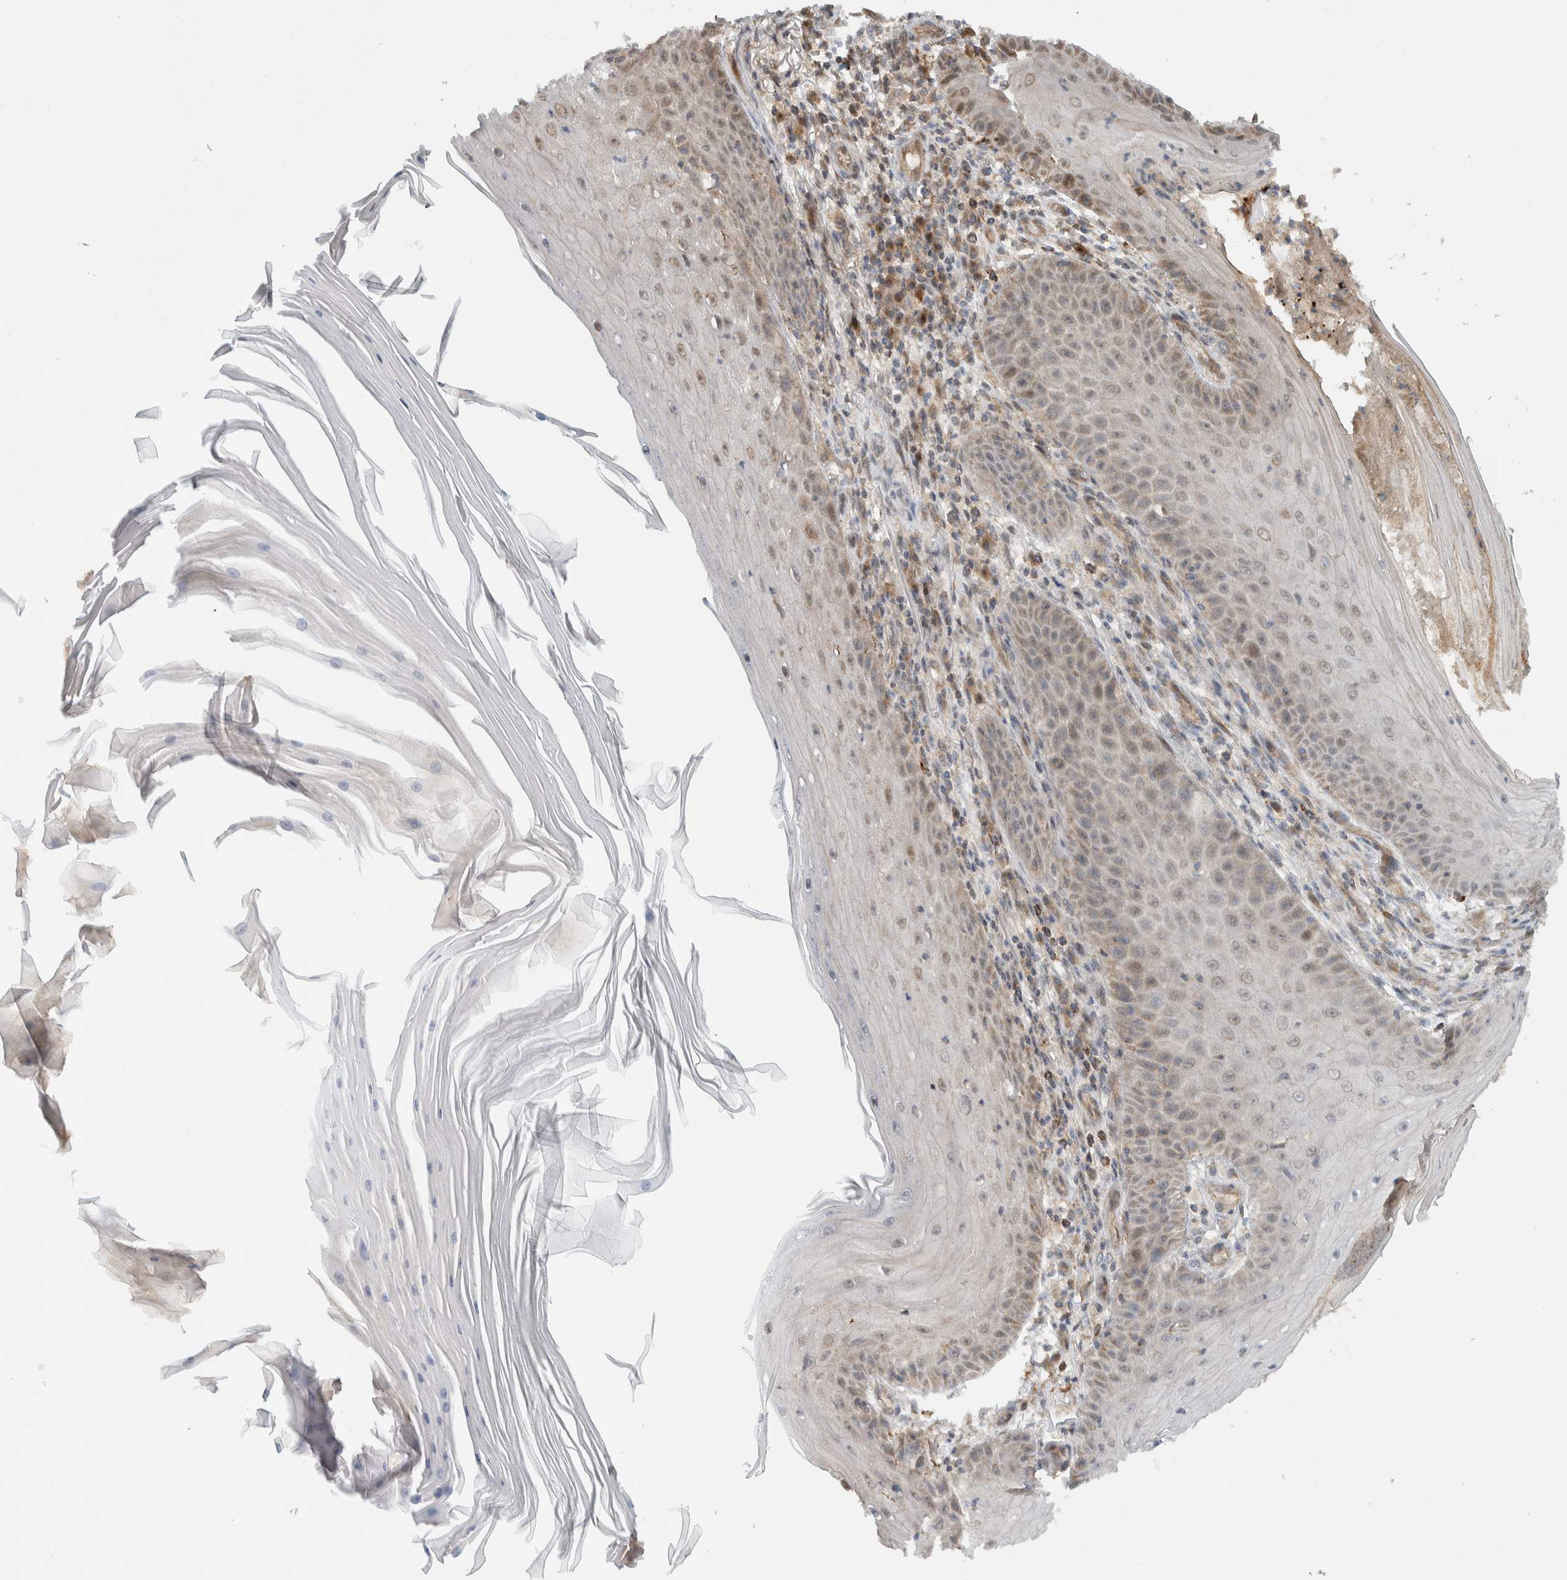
{"staining": {"intensity": "weak", "quantity": "<25%", "location": "cytoplasmic/membranous"}, "tissue": "skin cancer", "cell_type": "Tumor cells", "image_type": "cancer", "snomed": [{"axis": "morphology", "description": "Squamous cell carcinoma, NOS"}, {"axis": "topography", "description": "Skin"}], "caption": "DAB immunohistochemical staining of human skin cancer reveals no significant positivity in tumor cells.", "gene": "KLHL6", "patient": {"sex": "female", "age": 73}}